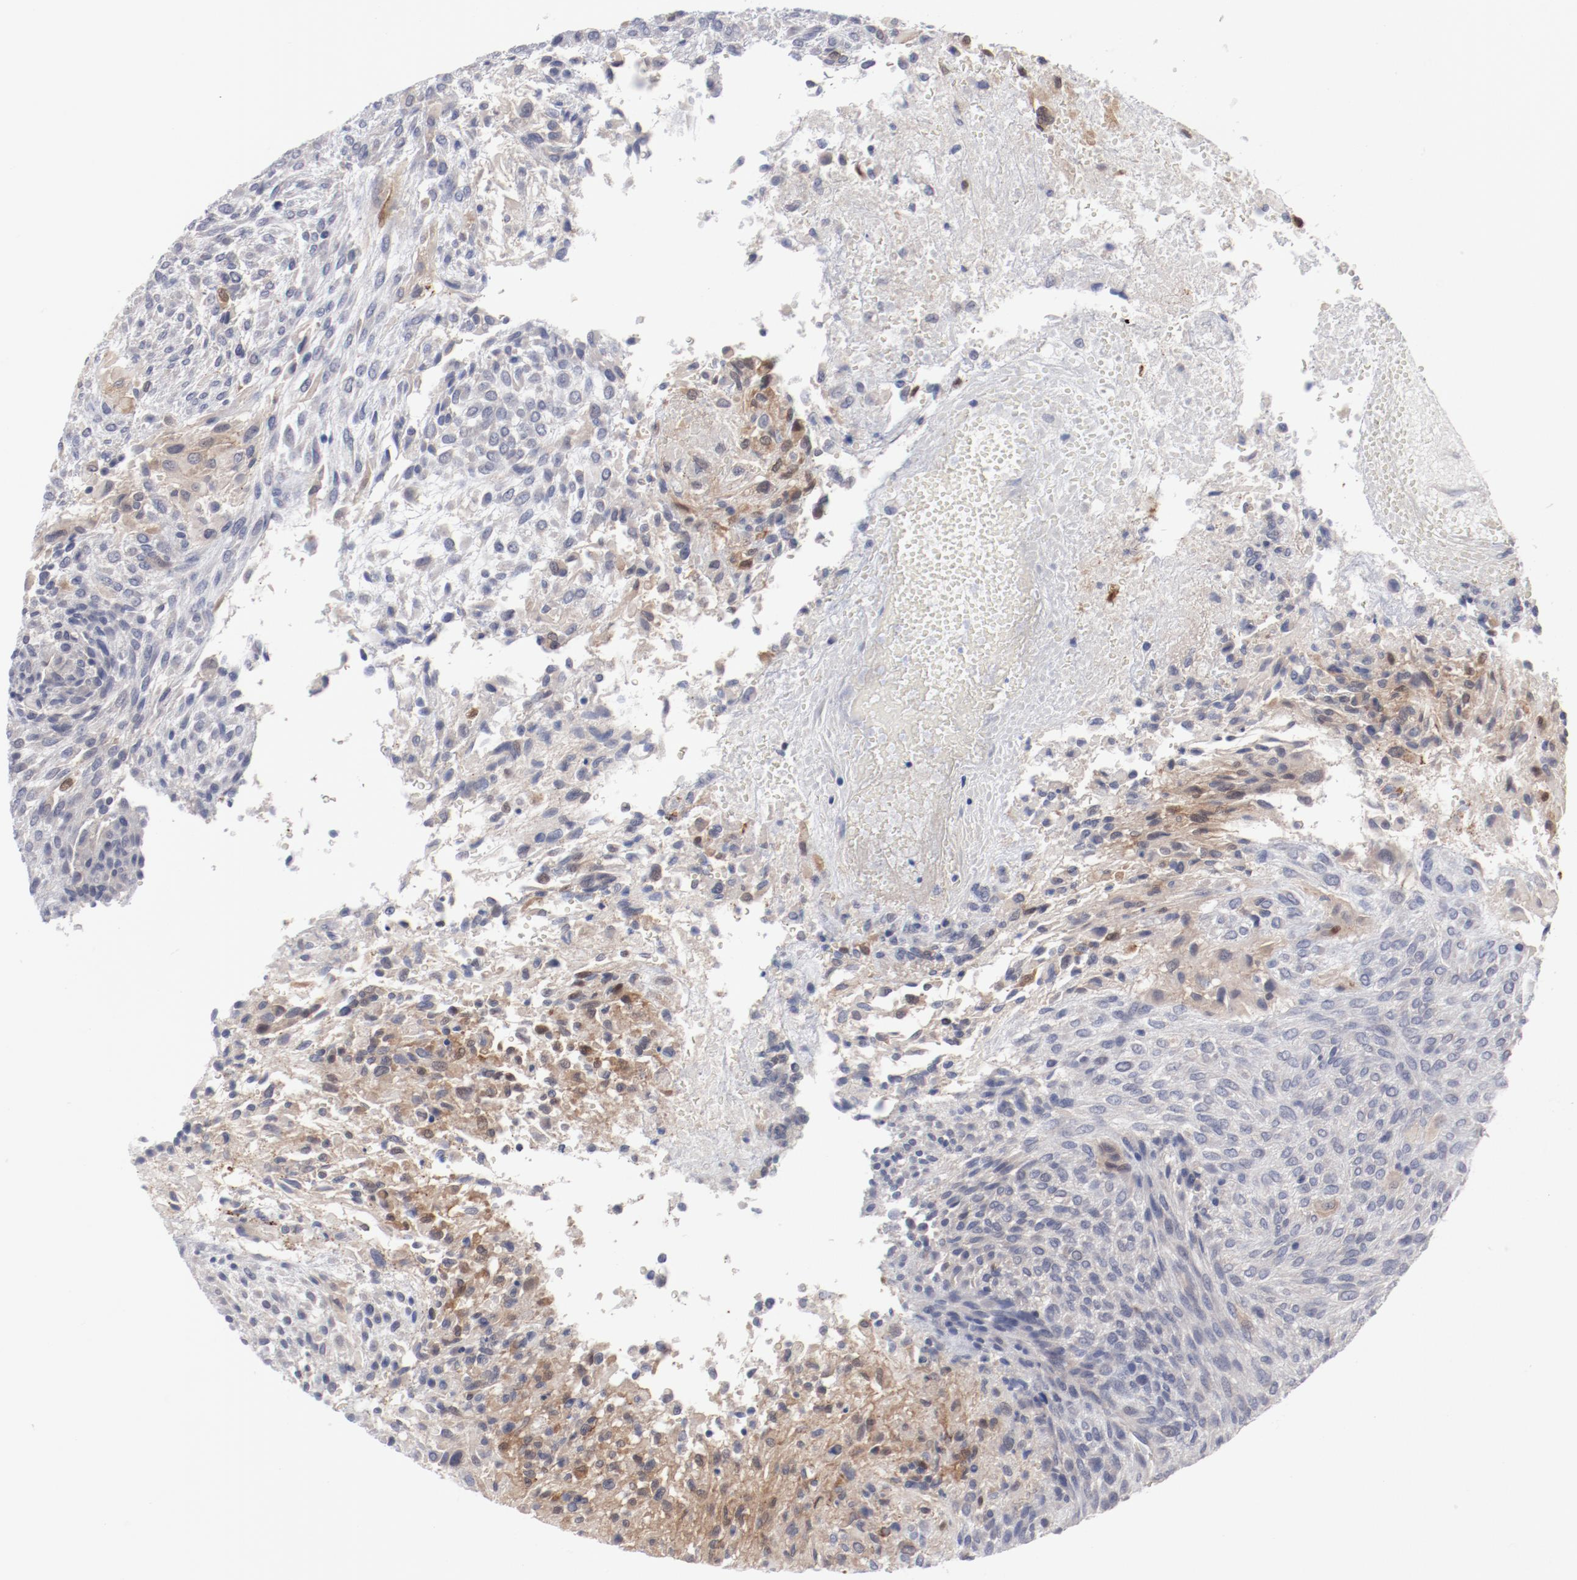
{"staining": {"intensity": "weak", "quantity": "<25%", "location": "cytoplasmic/membranous,nuclear"}, "tissue": "glioma", "cell_type": "Tumor cells", "image_type": "cancer", "snomed": [{"axis": "morphology", "description": "Glioma, malignant, High grade"}, {"axis": "topography", "description": "Cerebral cortex"}], "caption": "An image of human malignant glioma (high-grade) is negative for staining in tumor cells.", "gene": "SH3BGR", "patient": {"sex": "female", "age": 55}}